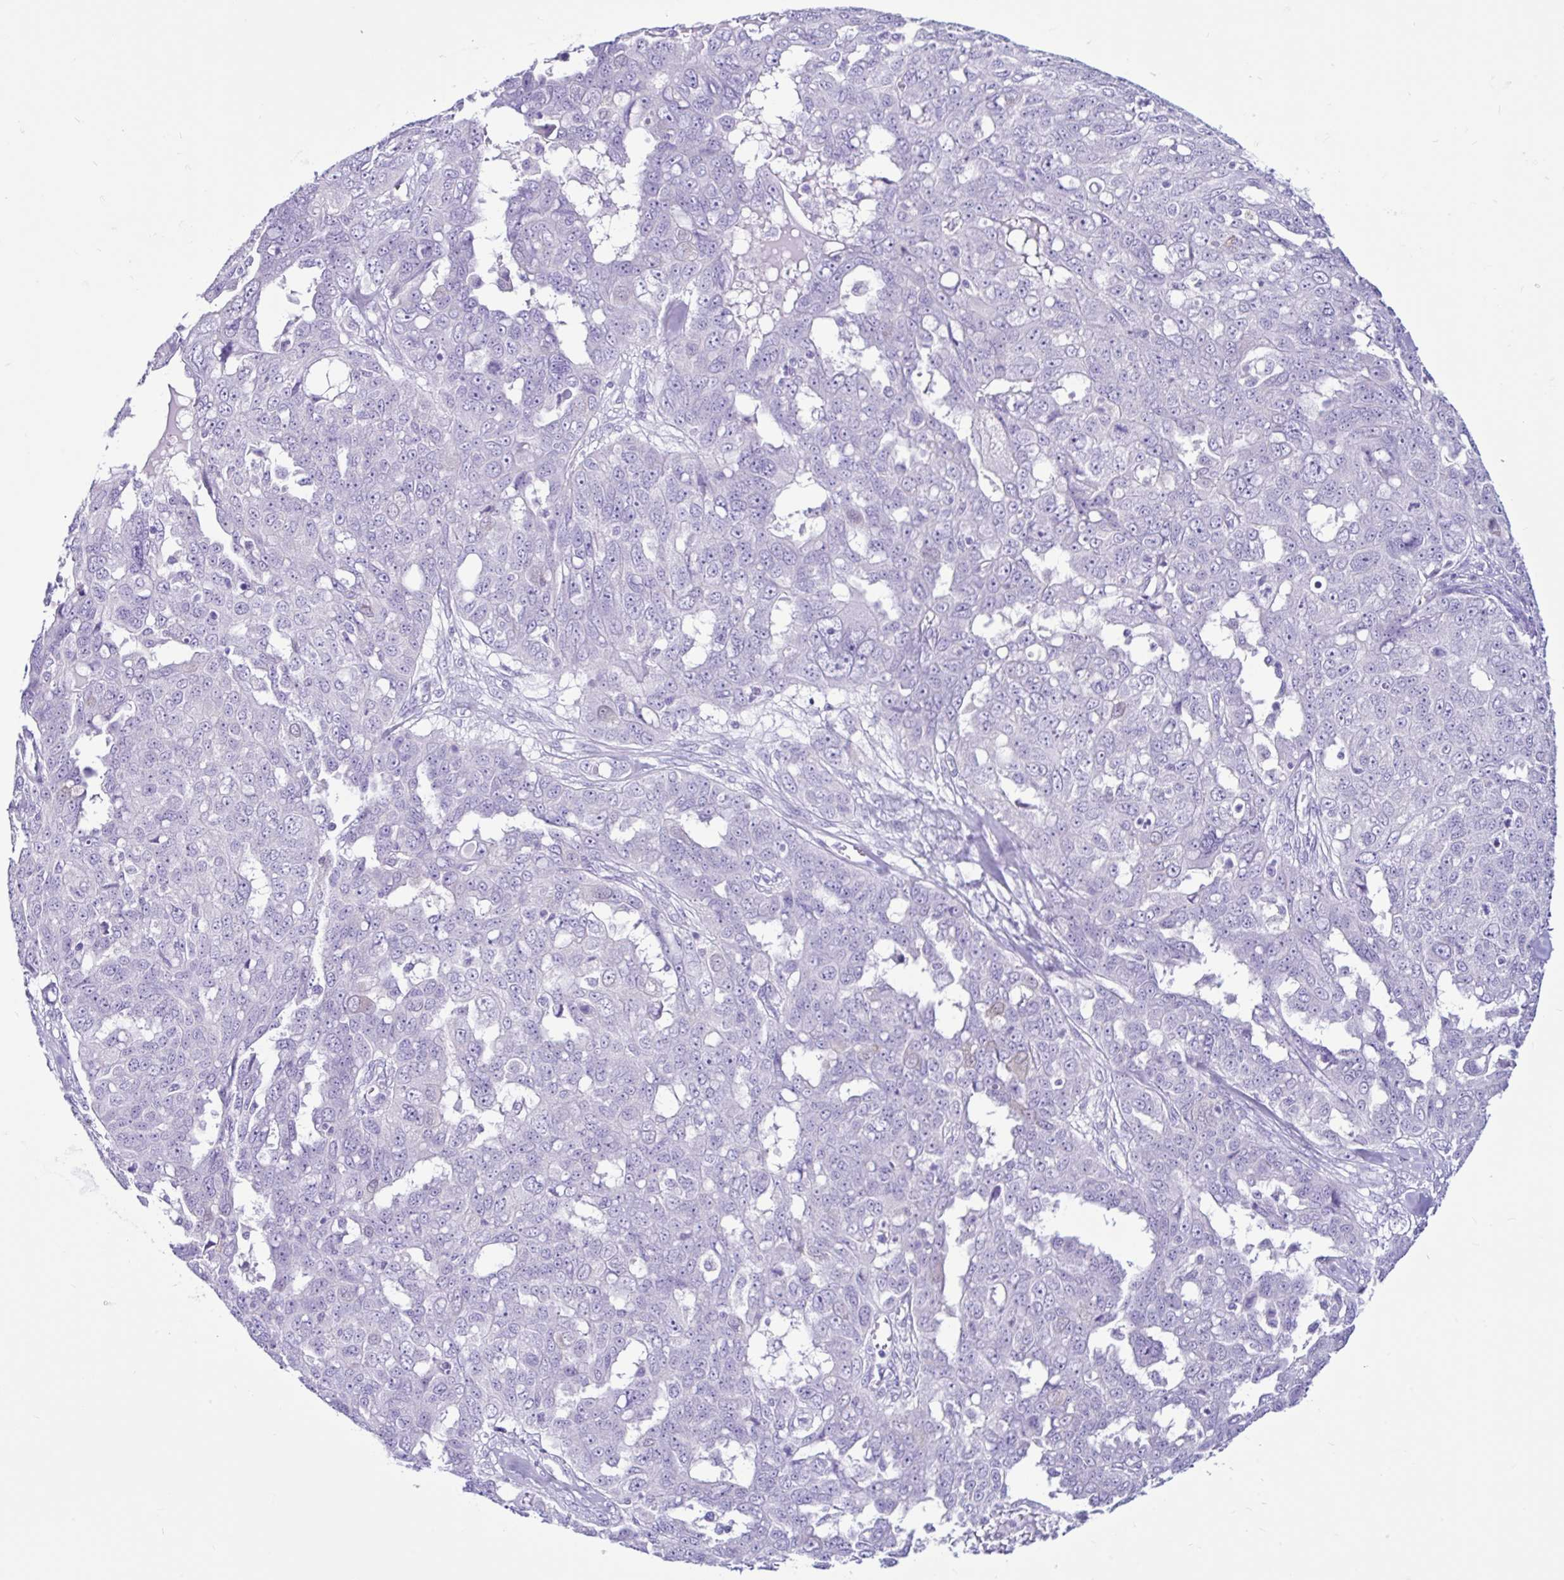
{"staining": {"intensity": "negative", "quantity": "none", "location": "none"}, "tissue": "ovarian cancer", "cell_type": "Tumor cells", "image_type": "cancer", "snomed": [{"axis": "morphology", "description": "Carcinoma, endometroid"}, {"axis": "topography", "description": "Ovary"}], "caption": "Immunohistochemical staining of human endometroid carcinoma (ovarian) shows no significant positivity in tumor cells.", "gene": "CYP19A1", "patient": {"sex": "female", "age": 70}}